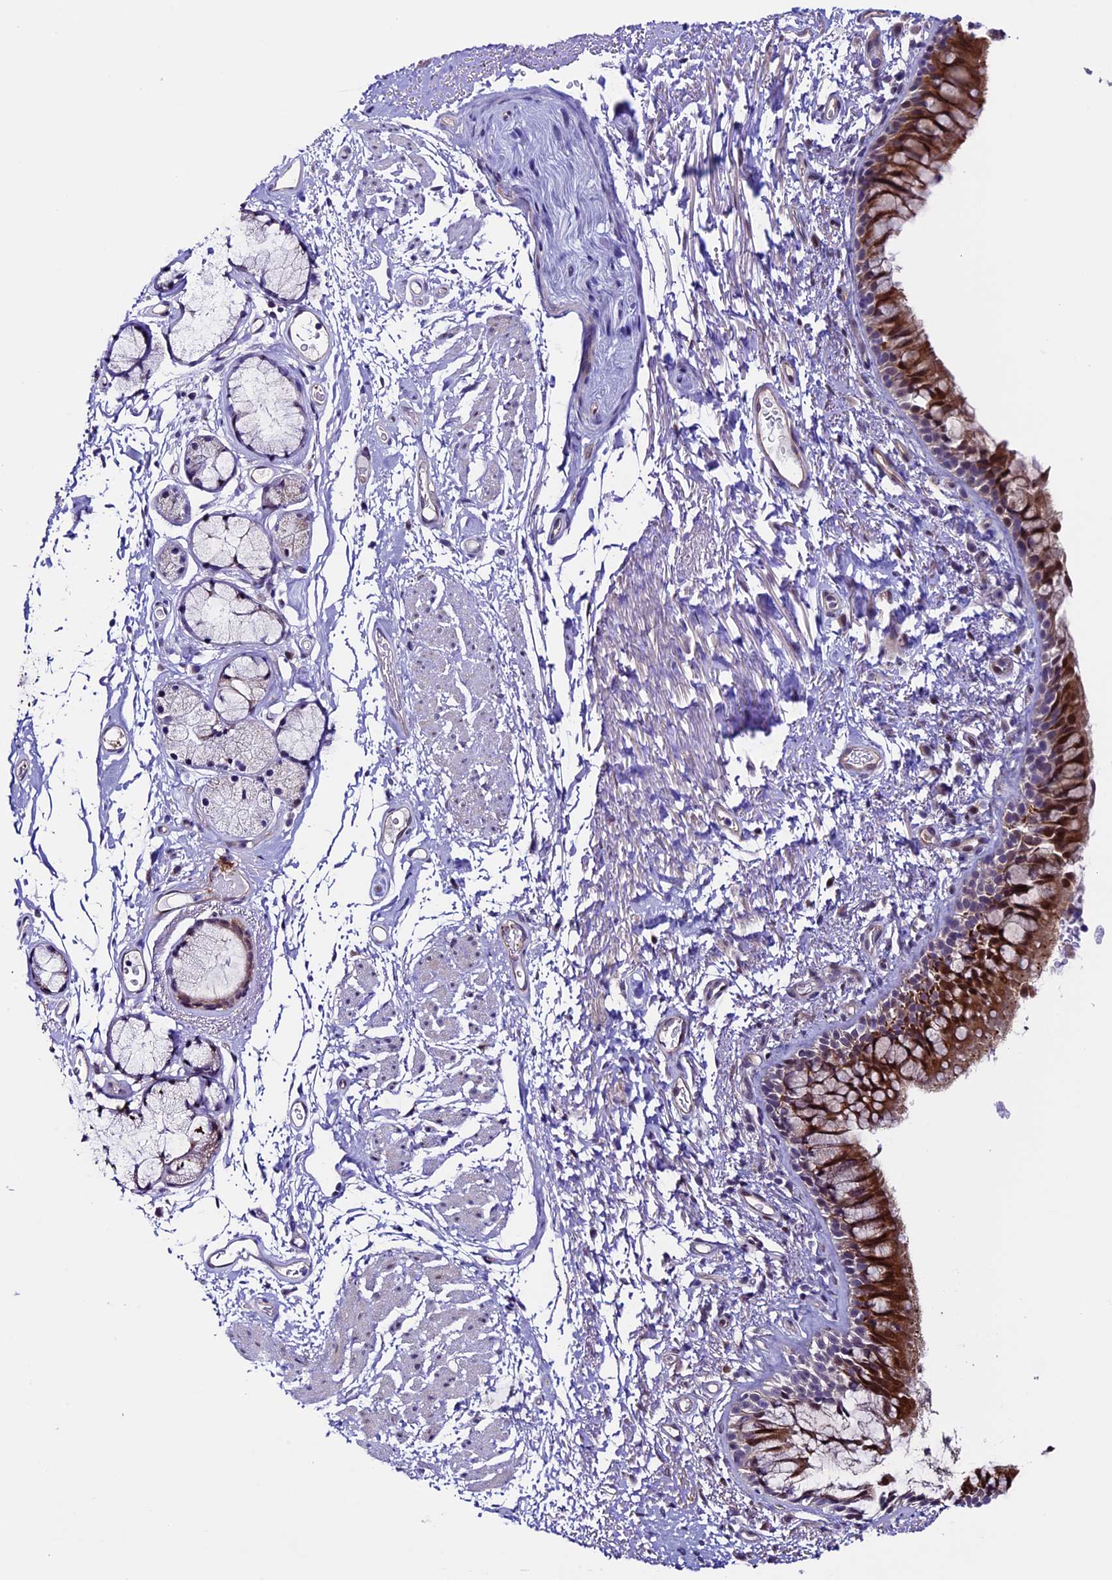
{"staining": {"intensity": "strong", "quantity": "25%-75%", "location": "cytoplasmic/membranous"}, "tissue": "bronchus", "cell_type": "Respiratory epithelial cells", "image_type": "normal", "snomed": [{"axis": "morphology", "description": "Normal tissue, NOS"}, {"axis": "topography", "description": "Cartilage tissue"}, {"axis": "topography", "description": "Bronchus"}], "caption": "Immunohistochemistry (IHC) histopathology image of unremarkable human bronchus stained for a protein (brown), which reveals high levels of strong cytoplasmic/membranous expression in approximately 25%-75% of respiratory epithelial cells.", "gene": "TMEM171", "patient": {"sex": "female", "age": 73}}